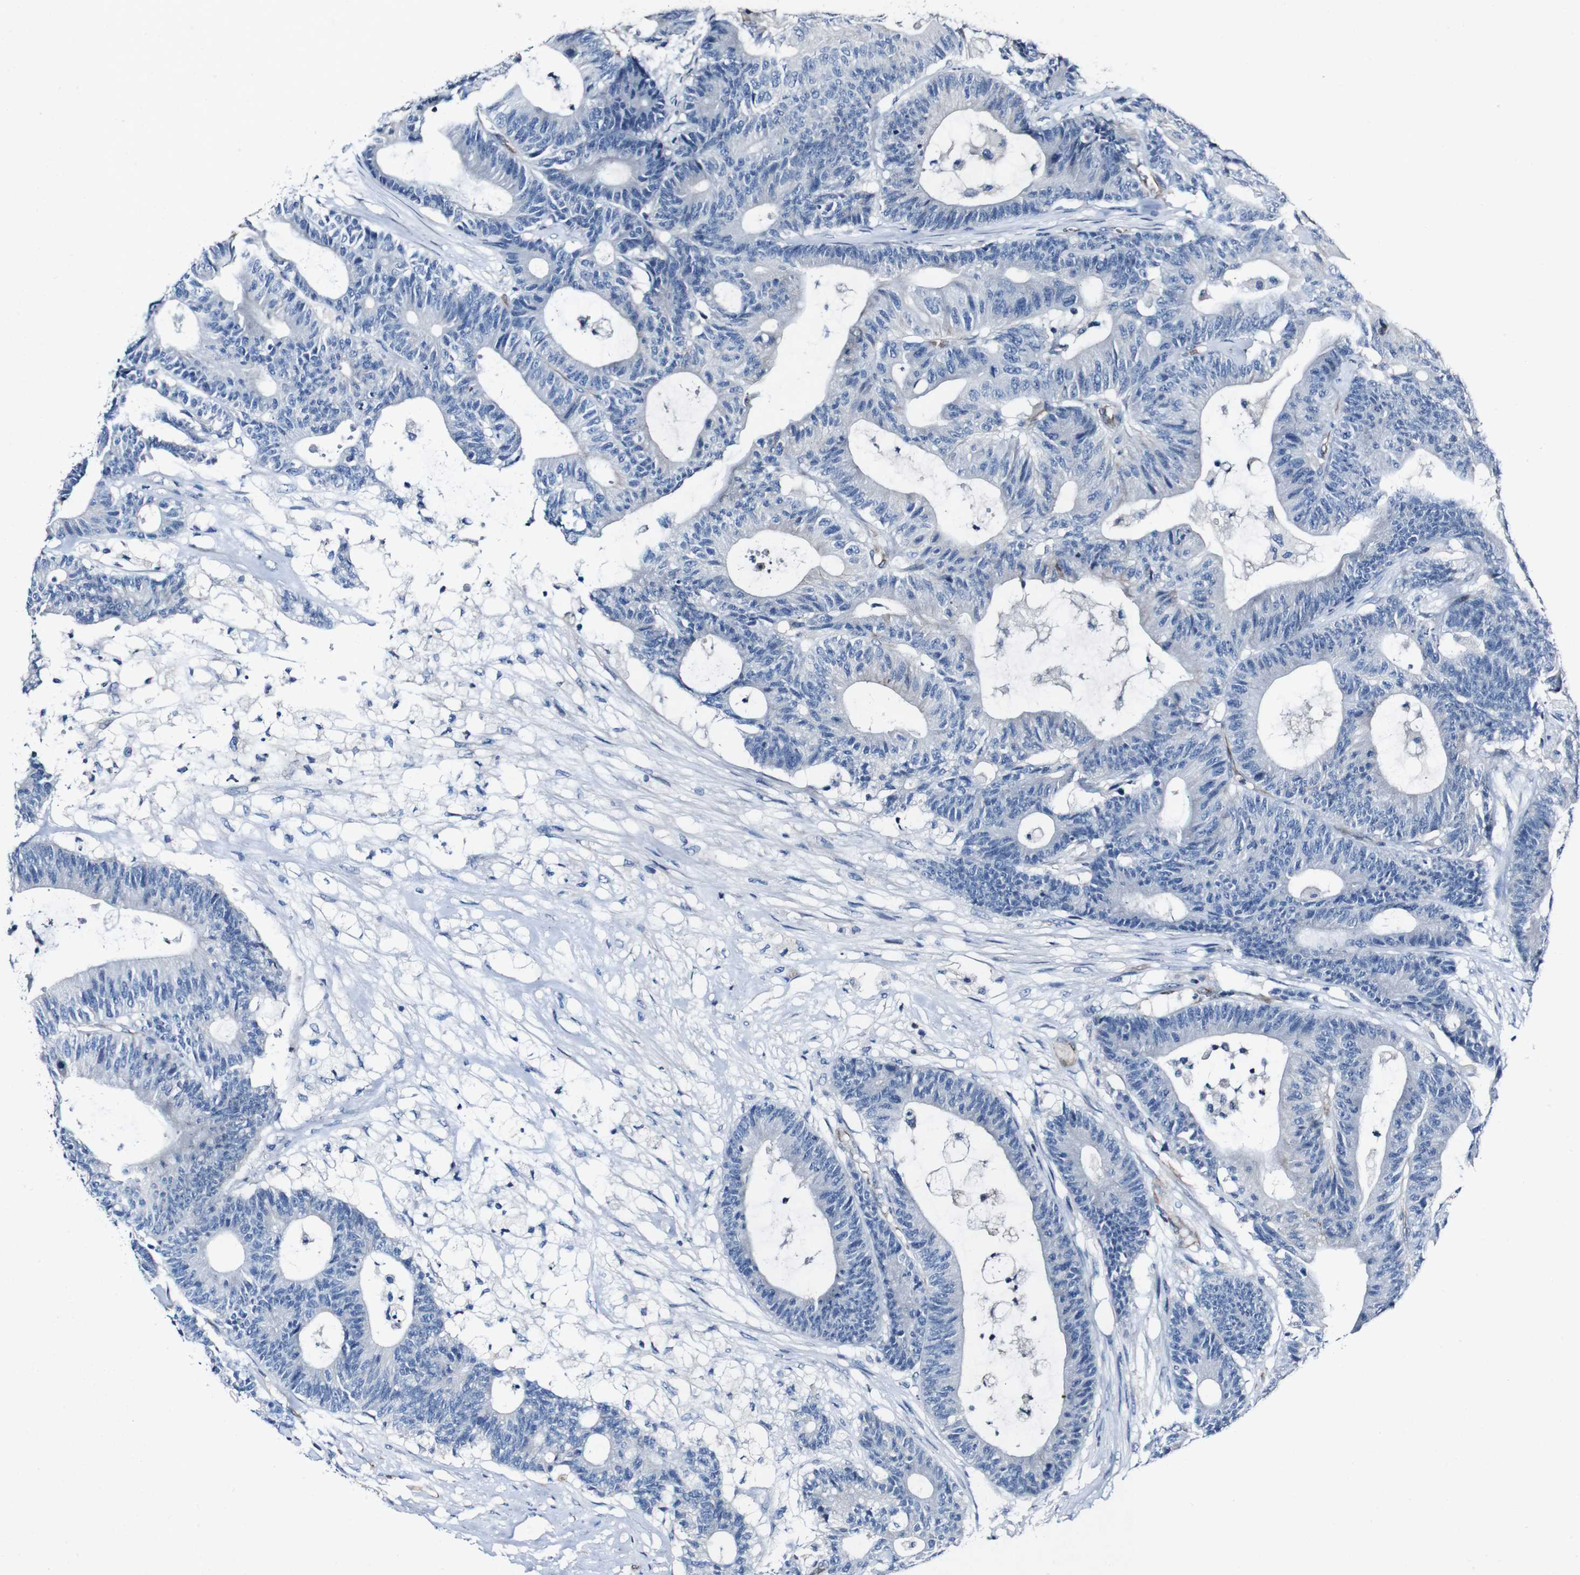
{"staining": {"intensity": "negative", "quantity": "none", "location": "none"}, "tissue": "colorectal cancer", "cell_type": "Tumor cells", "image_type": "cancer", "snomed": [{"axis": "morphology", "description": "Adenocarcinoma, NOS"}, {"axis": "topography", "description": "Colon"}], "caption": "Protein analysis of colorectal cancer exhibits no significant expression in tumor cells. (DAB (3,3'-diaminobenzidine) IHC visualized using brightfield microscopy, high magnification).", "gene": "GRAMD1A", "patient": {"sex": "female", "age": 84}}